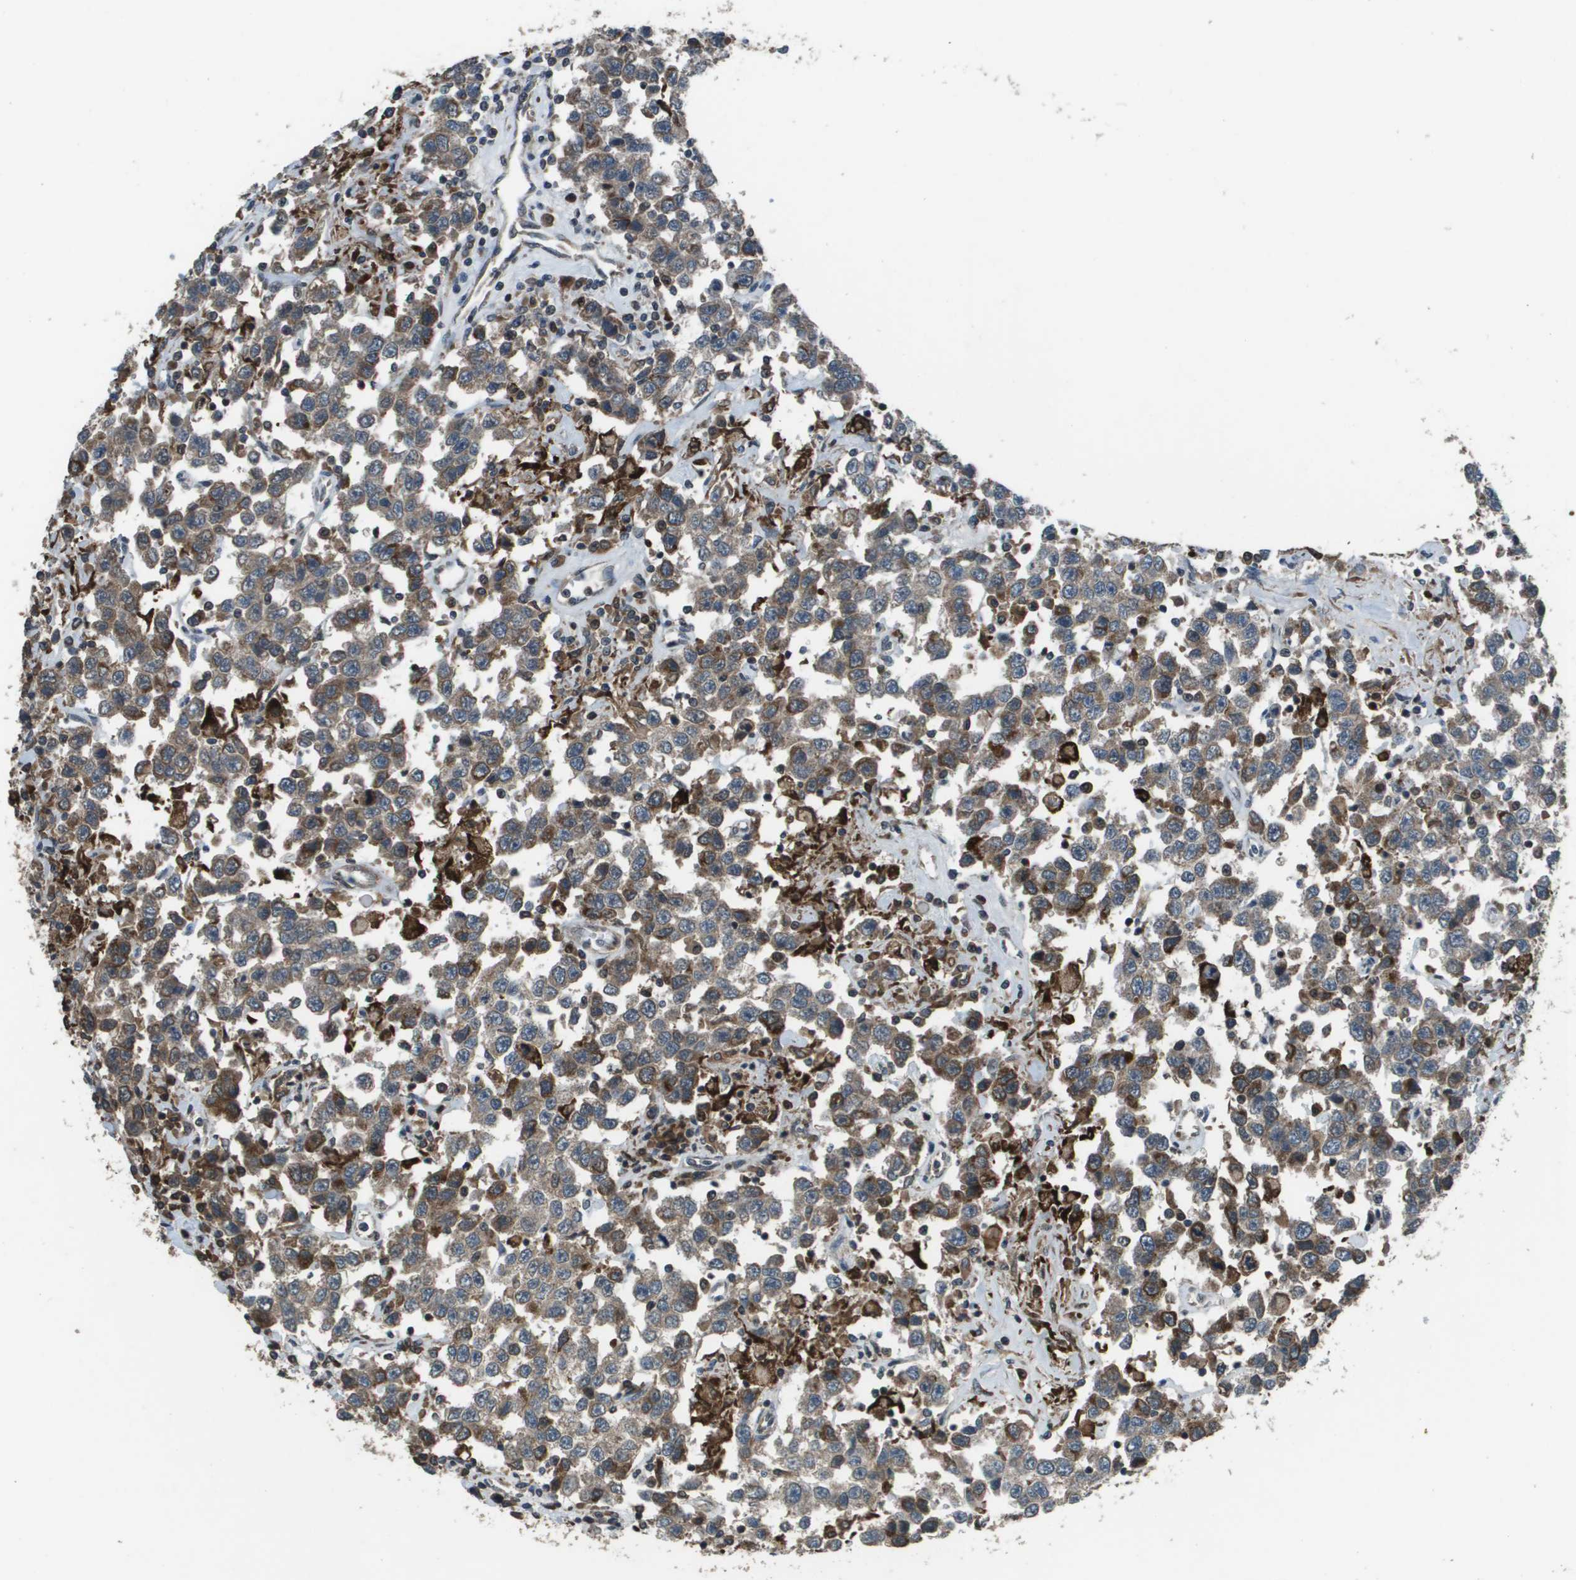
{"staining": {"intensity": "weak", "quantity": "<25%", "location": "cytoplasmic/membranous"}, "tissue": "testis cancer", "cell_type": "Tumor cells", "image_type": "cancer", "snomed": [{"axis": "morphology", "description": "Seminoma, NOS"}, {"axis": "topography", "description": "Testis"}], "caption": "Testis cancer was stained to show a protein in brown. There is no significant staining in tumor cells. (DAB (3,3'-diaminobenzidine) IHC with hematoxylin counter stain).", "gene": "GOSR2", "patient": {"sex": "male", "age": 41}}